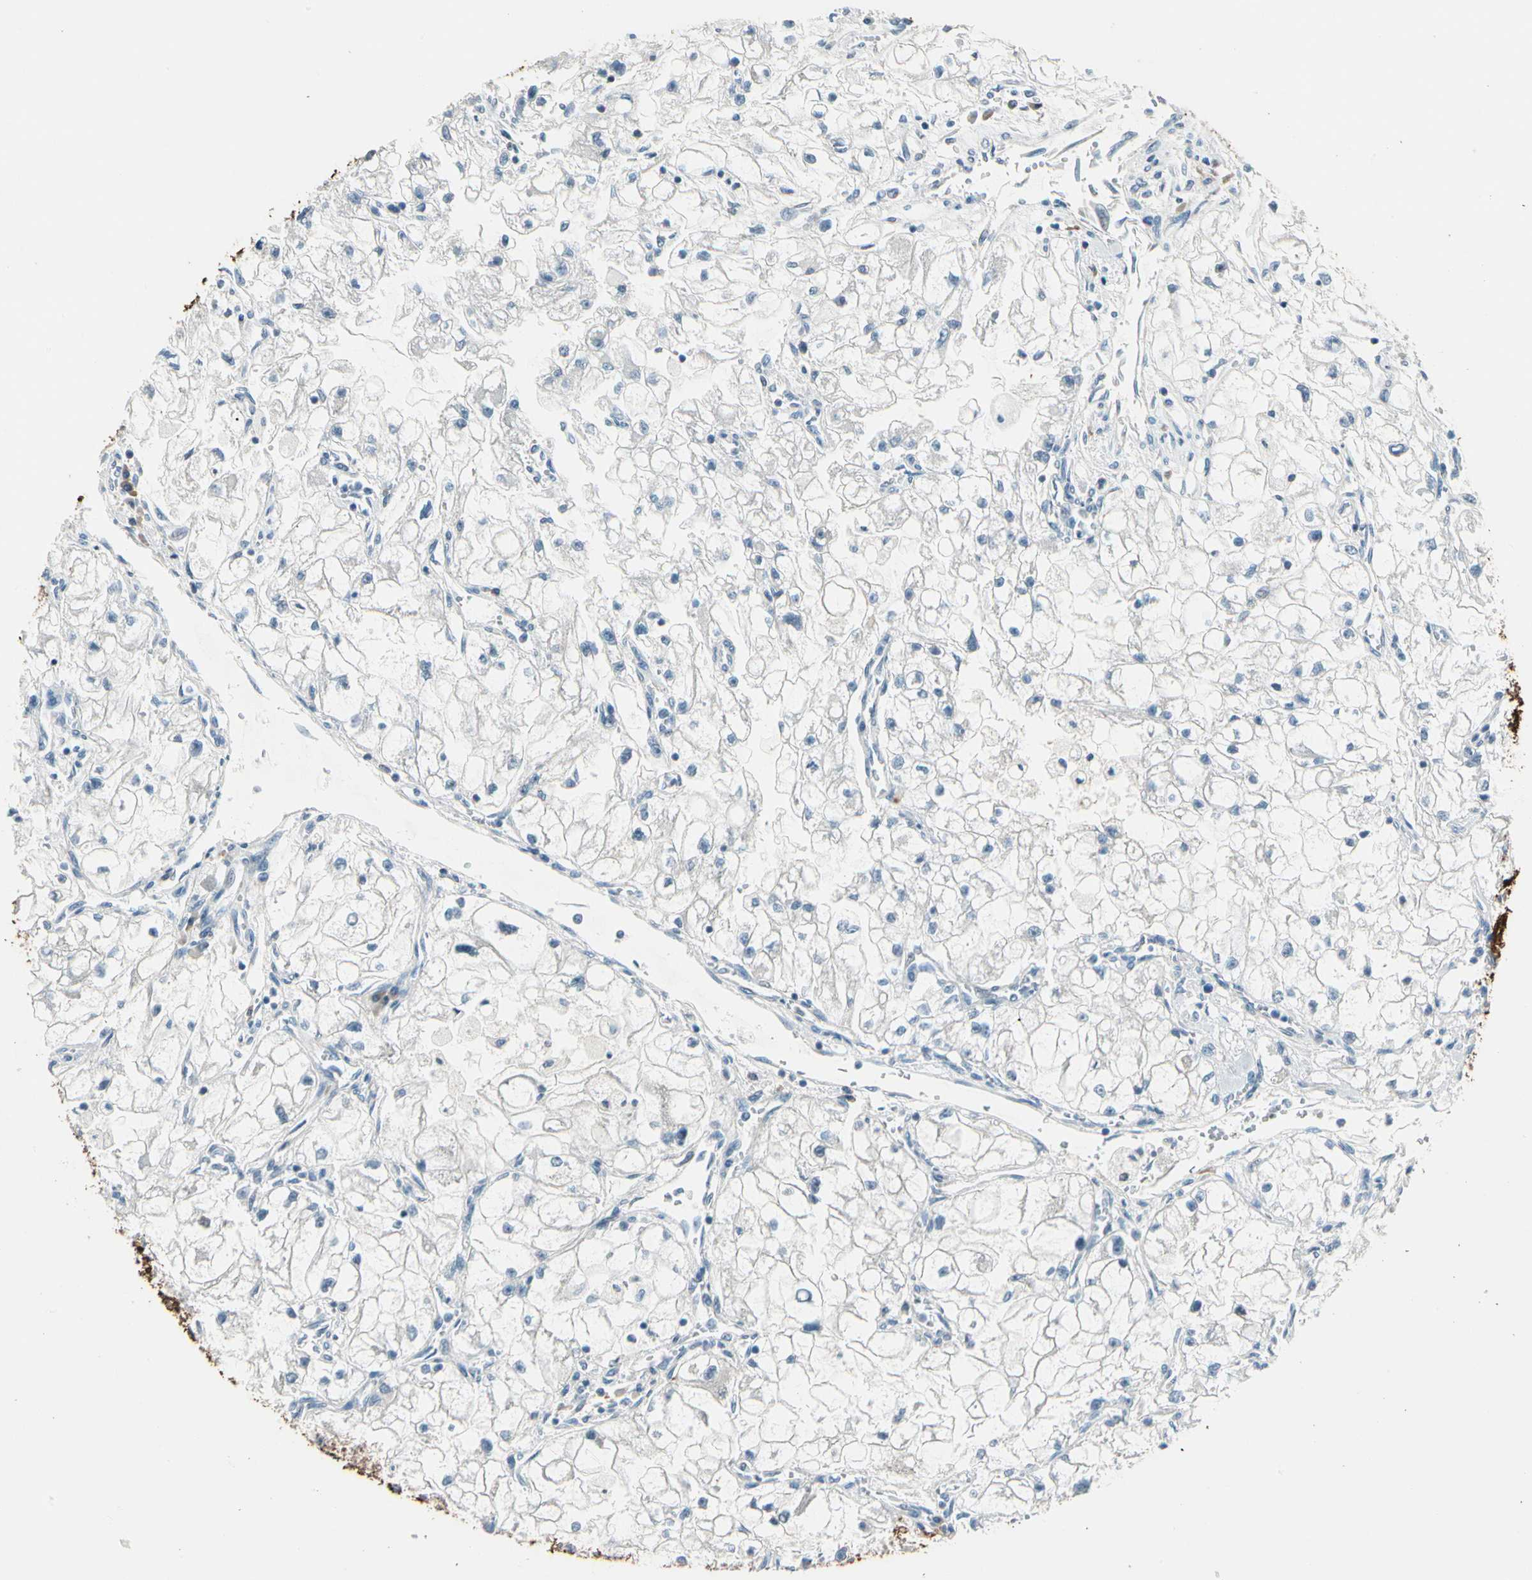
{"staining": {"intensity": "negative", "quantity": "none", "location": "none"}, "tissue": "renal cancer", "cell_type": "Tumor cells", "image_type": "cancer", "snomed": [{"axis": "morphology", "description": "Adenocarcinoma, NOS"}, {"axis": "topography", "description": "Kidney"}], "caption": "Photomicrograph shows no protein staining in tumor cells of renal cancer tissue. (Brightfield microscopy of DAB immunohistochemistry (IHC) at high magnification).", "gene": "STK40", "patient": {"sex": "female", "age": 70}}